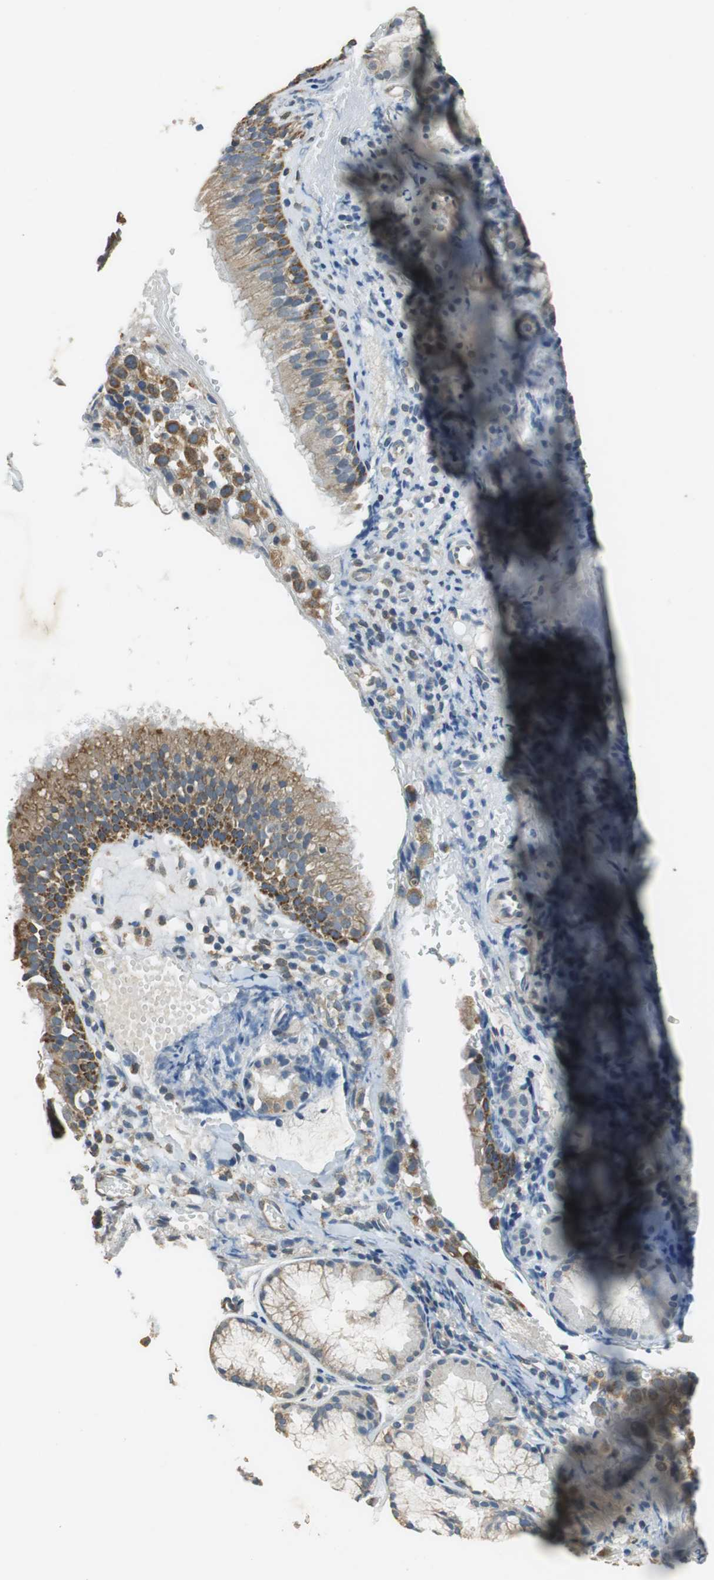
{"staining": {"intensity": "moderate", "quantity": ">75%", "location": "cytoplasmic/membranous"}, "tissue": "nasopharynx", "cell_type": "Respiratory epithelial cells", "image_type": "normal", "snomed": [{"axis": "morphology", "description": "Normal tissue, NOS"}, {"axis": "morphology", "description": "Inflammation, NOS"}, {"axis": "topography", "description": "Nasopharynx"}], "caption": "Protein expression analysis of normal human nasopharynx reveals moderate cytoplasmic/membranous staining in approximately >75% of respiratory epithelial cells. (DAB = brown stain, brightfield microscopy at high magnification).", "gene": "ALDH4A1", "patient": {"sex": "female", "age": 55}}